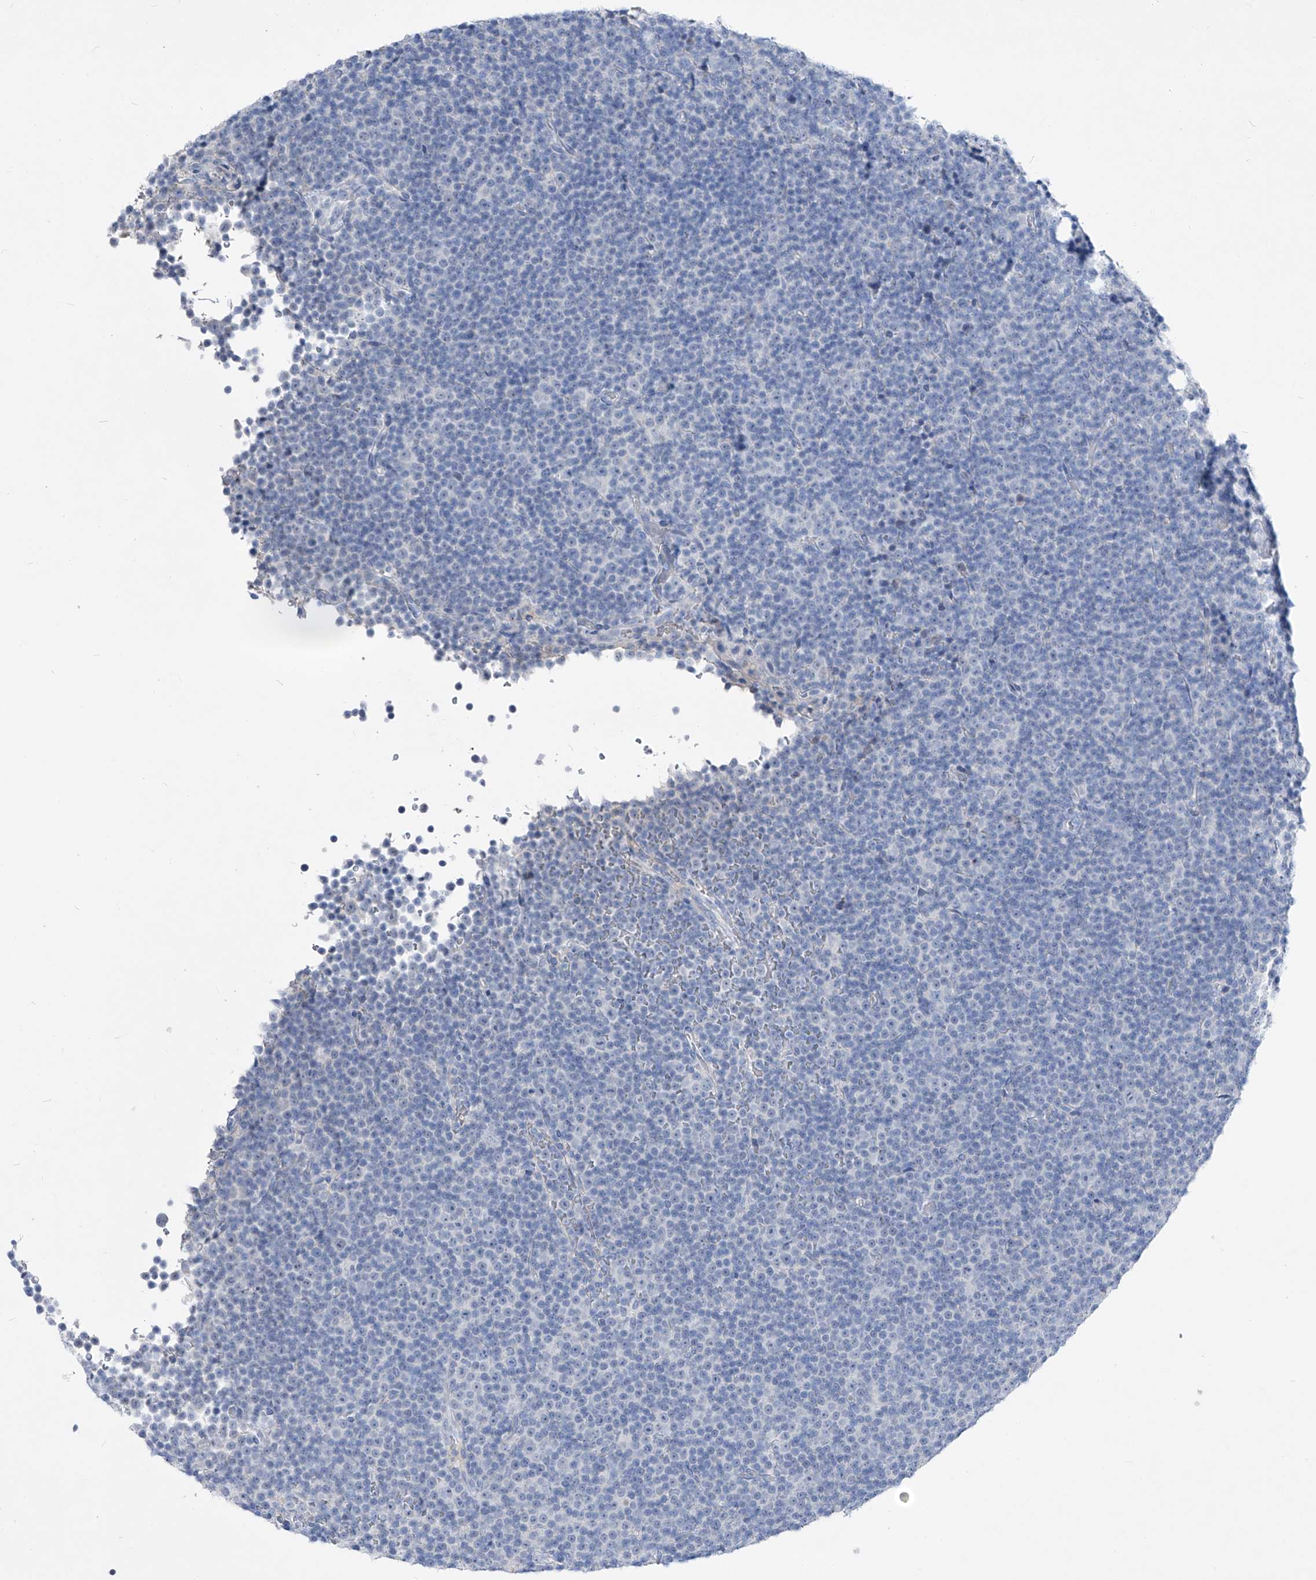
{"staining": {"intensity": "negative", "quantity": "none", "location": "none"}, "tissue": "lymphoma", "cell_type": "Tumor cells", "image_type": "cancer", "snomed": [{"axis": "morphology", "description": "Malignant lymphoma, non-Hodgkin's type, Low grade"}, {"axis": "topography", "description": "Lymph node"}], "caption": "DAB (3,3'-diaminobenzidine) immunohistochemical staining of human malignant lymphoma, non-Hodgkin's type (low-grade) demonstrates no significant positivity in tumor cells.", "gene": "FRS3", "patient": {"sex": "female", "age": 67}}